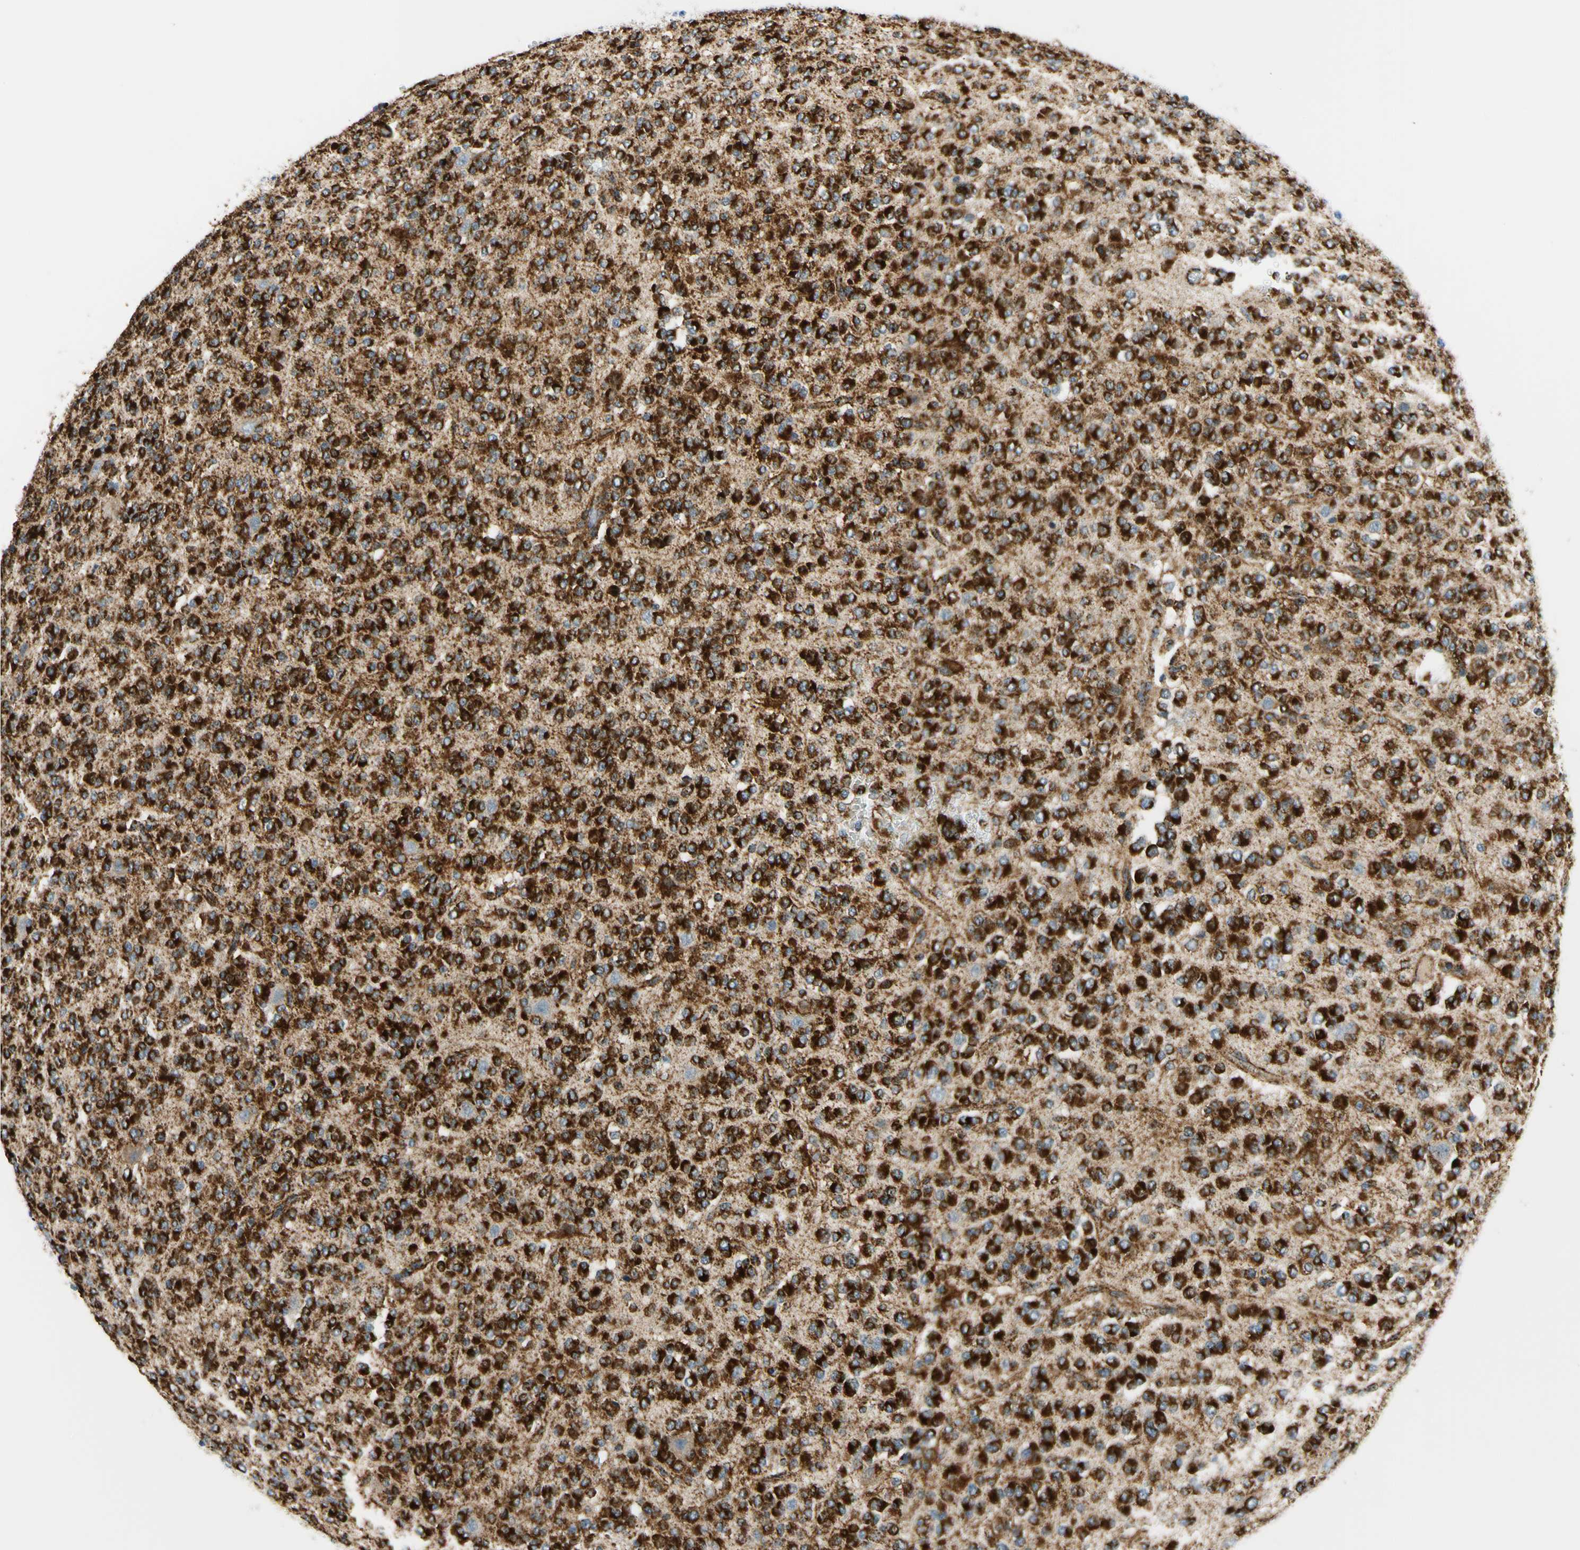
{"staining": {"intensity": "strong", "quantity": ">75%", "location": "cytoplasmic/membranous"}, "tissue": "glioma", "cell_type": "Tumor cells", "image_type": "cancer", "snomed": [{"axis": "morphology", "description": "Glioma, malignant, Low grade"}, {"axis": "topography", "description": "Brain"}], "caption": "The immunohistochemical stain highlights strong cytoplasmic/membranous positivity in tumor cells of glioma tissue. Ihc stains the protein of interest in brown and the nuclei are stained blue.", "gene": "MAVS", "patient": {"sex": "male", "age": 38}}